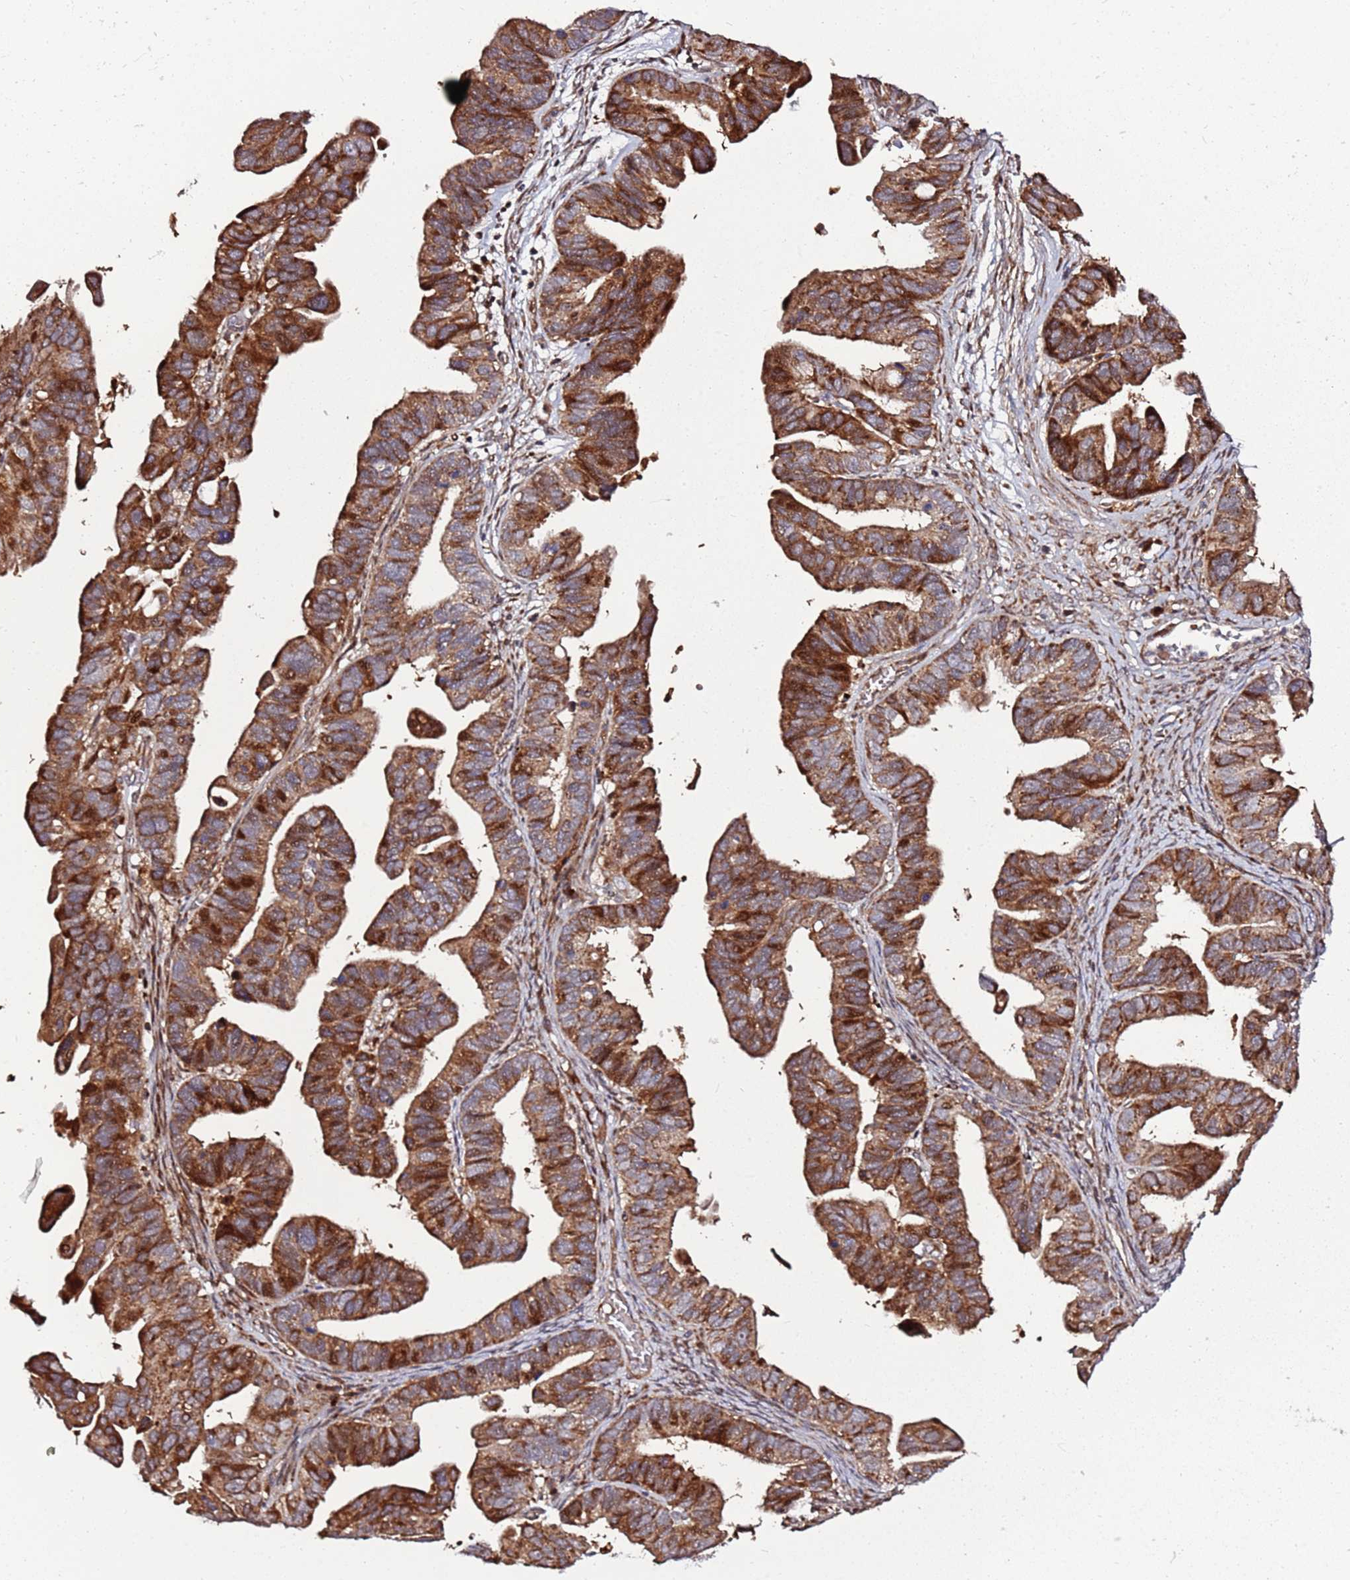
{"staining": {"intensity": "strong", "quantity": ">75%", "location": "cytoplasmic/membranous"}, "tissue": "ovarian cancer", "cell_type": "Tumor cells", "image_type": "cancer", "snomed": [{"axis": "morphology", "description": "Cystadenocarcinoma, serous, NOS"}, {"axis": "topography", "description": "Ovary"}], "caption": "Protein staining demonstrates strong cytoplasmic/membranous positivity in about >75% of tumor cells in serous cystadenocarcinoma (ovarian). The protein of interest is stained brown, and the nuclei are stained in blue (DAB IHC with brightfield microscopy, high magnification).", "gene": "RHBDL1", "patient": {"sex": "female", "age": 56}}